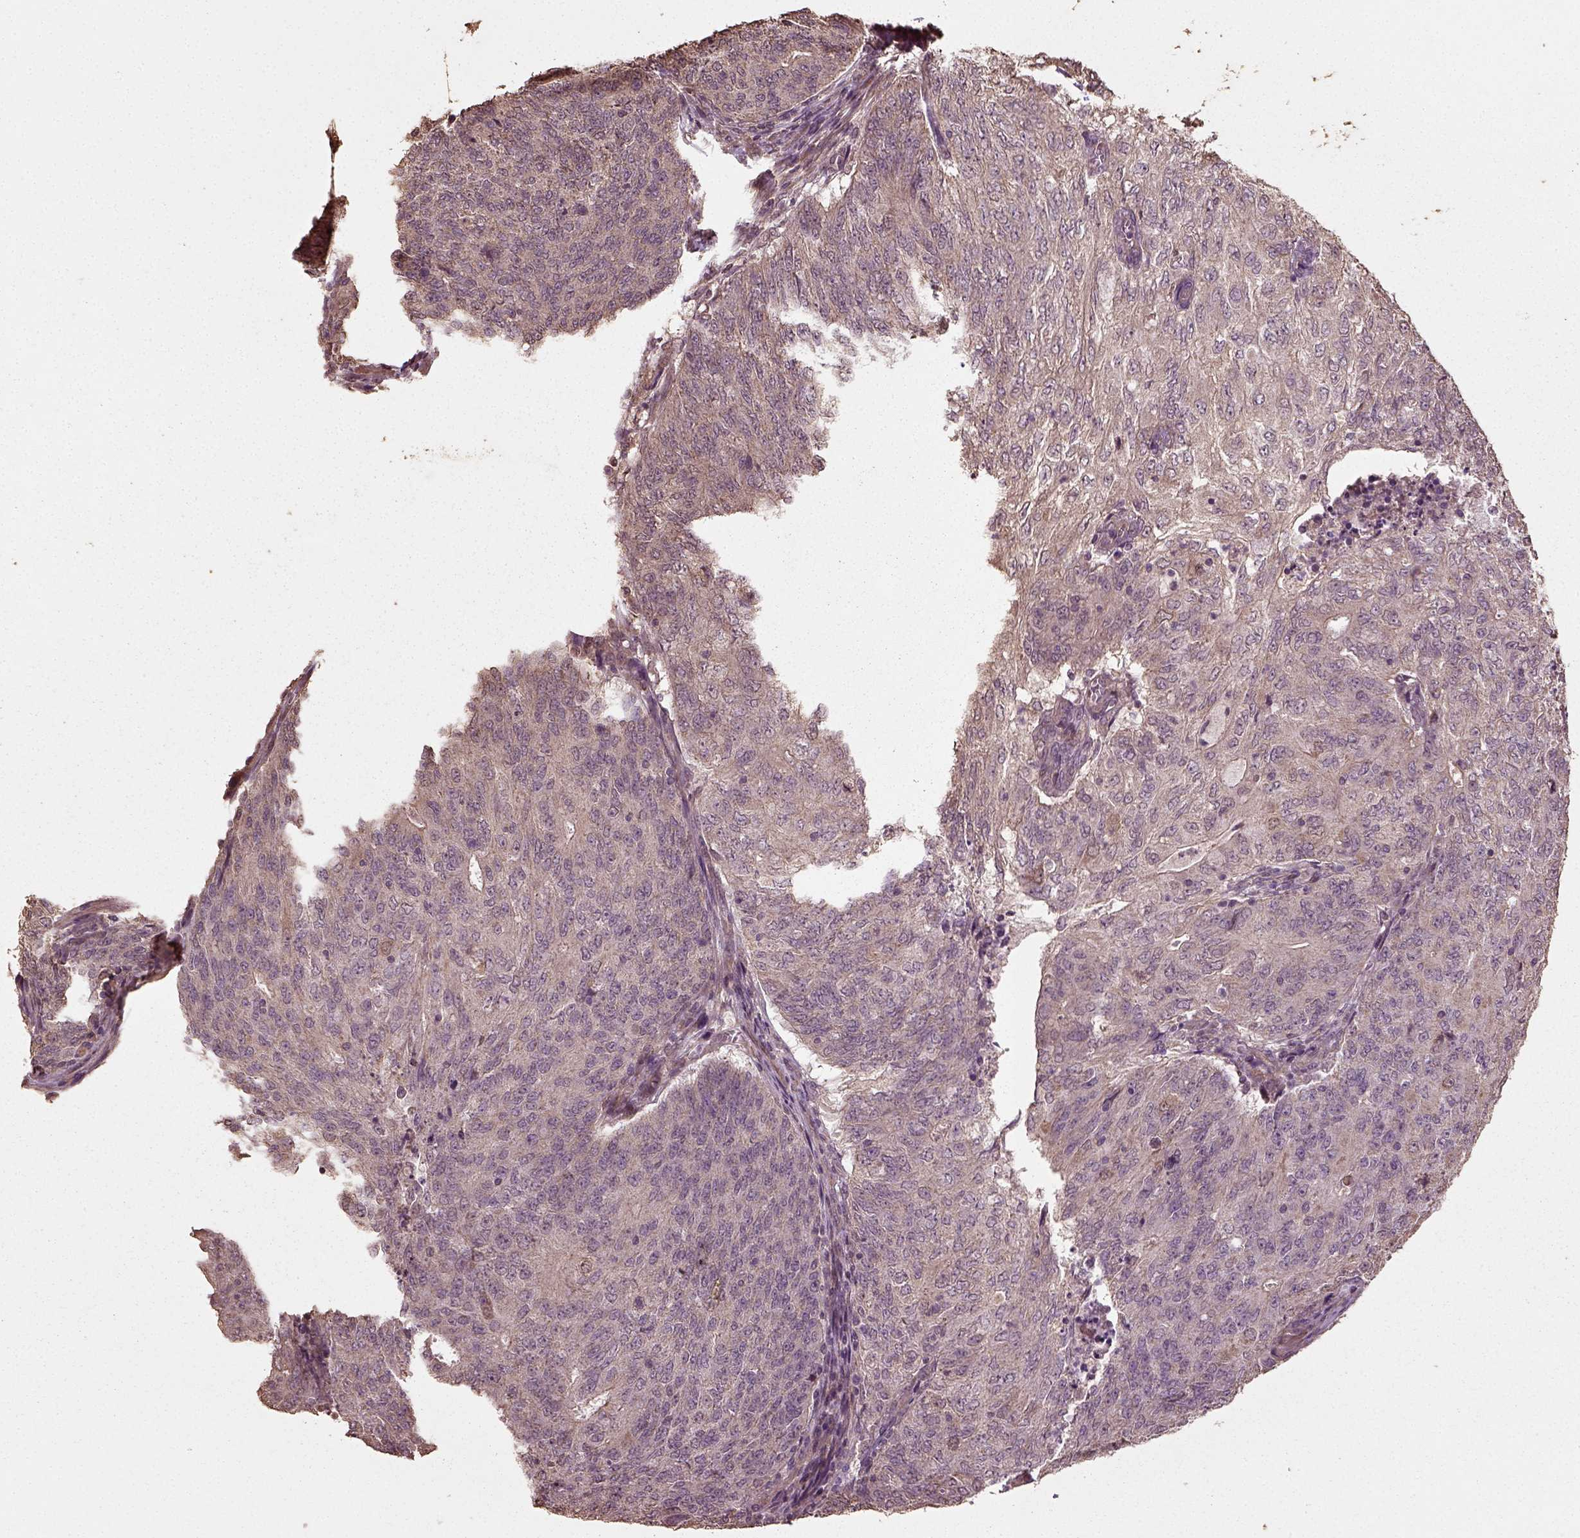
{"staining": {"intensity": "weak", "quantity": "<25%", "location": "cytoplasmic/membranous"}, "tissue": "endometrial cancer", "cell_type": "Tumor cells", "image_type": "cancer", "snomed": [{"axis": "morphology", "description": "Adenocarcinoma, NOS"}, {"axis": "topography", "description": "Endometrium"}], "caption": "DAB immunohistochemical staining of endometrial cancer (adenocarcinoma) displays no significant expression in tumor cells.", "gene": "ERV3-1", "patient": {"sex": "female", "age": 82}}